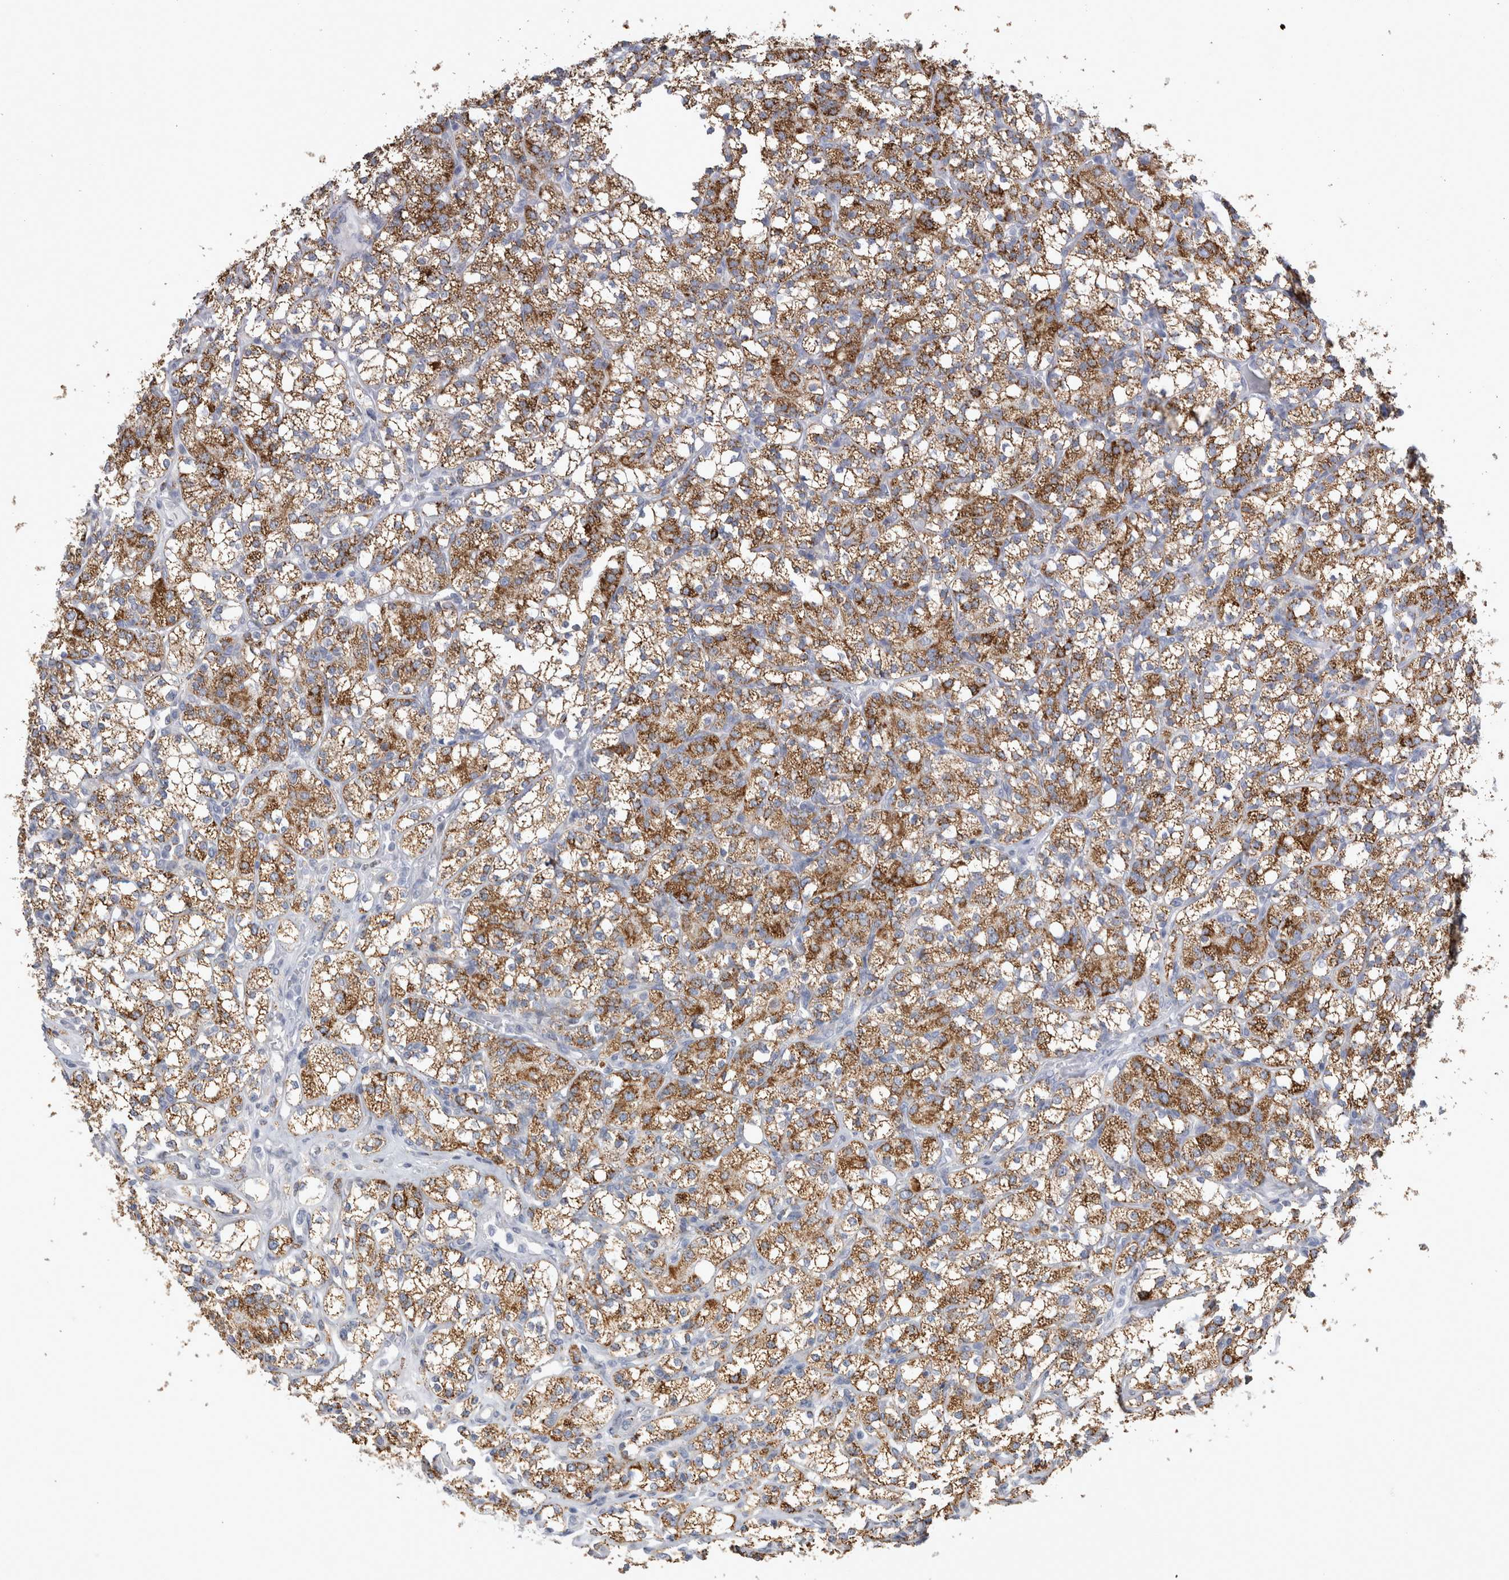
{"staining": {"intensity": "moderate", "quantity": "25%-75%", "location": "cytoplasmic/membranous"}, "tissue": "renal cancer", "cell_type": "Tumor cells", "image_type": "cancer", "snomed": [{"axis": "morphology", "description": "Adenocarcinoma, NOS"}, {"axis": "topography", "description": "Kidney"}], "caption": "A brown stain labels moderate cytoplasmic/membranous positivity of a protein in renal cancer tumor cells. Ihc stains the protein of interest in brown and the nuclei are stained blue.", "gene": "GATM", "patient": {"sex": "male", "age": 77}}